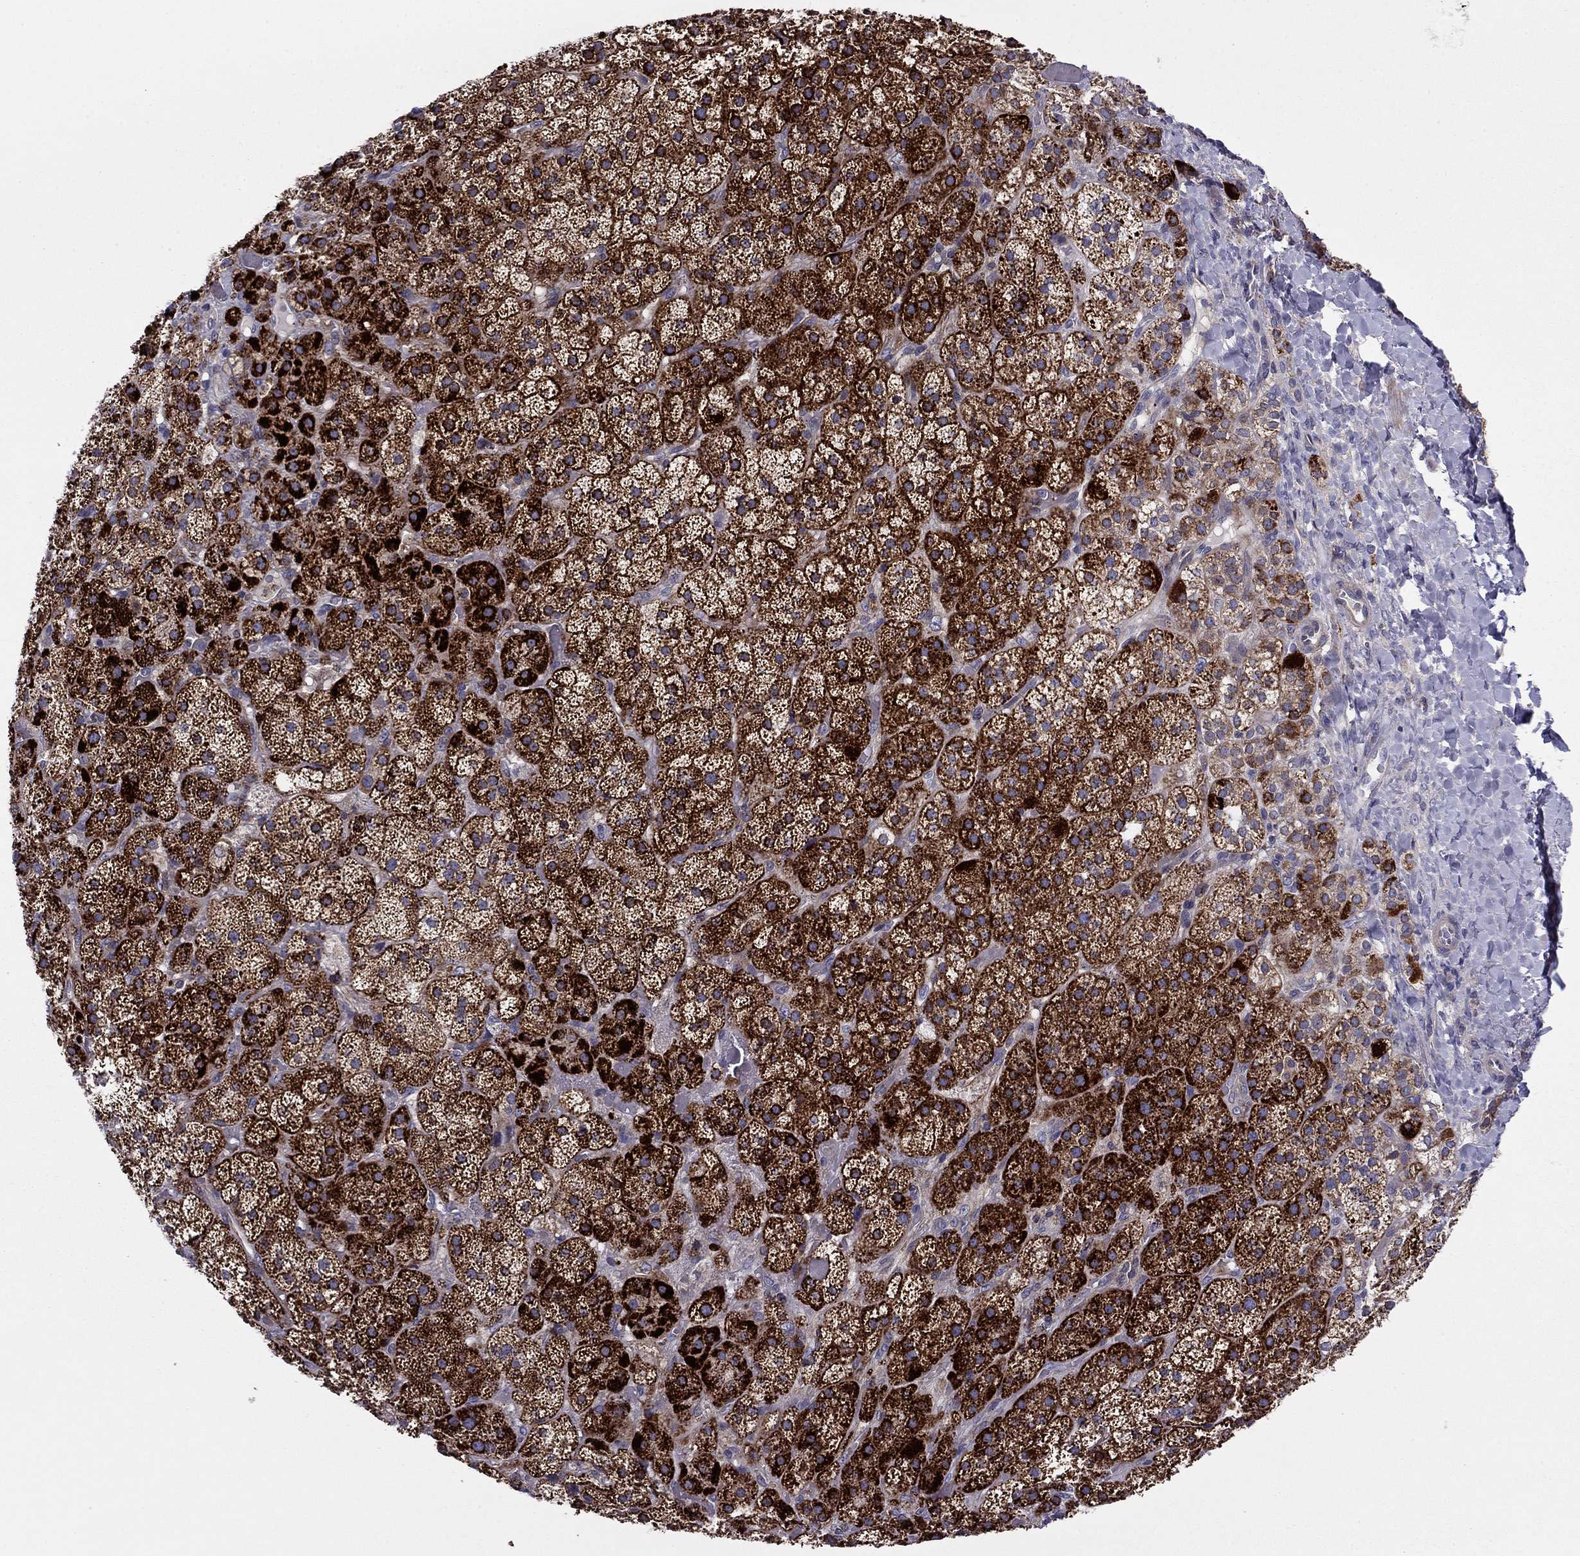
{"staining": {"intensity": "strong", "quantity": "25%-75%", "location": "cytoplasmic/membranous"}, "tissue": "adrenal gland", "cell_type": "Glandular cells", "image_type": "normal", "snomed": [{"axis": "morphology", "description": "Normal tissue, NOS"}, {"axis": "topography", "description": "Adrenal gland"}], "caption": "Glandular cells exhibit strong cytoplasmic/membranous expression in about 25%-75% of cells in benign adrenal gland. The staining is performed using DAB (3,3'-diaminobenzidine) brown chromogen to label protein expression. The nuclei are counter-stained blue using hematoxylin.", "gene": "ALG6", "patient": {"sex": "male", "age": 57}}